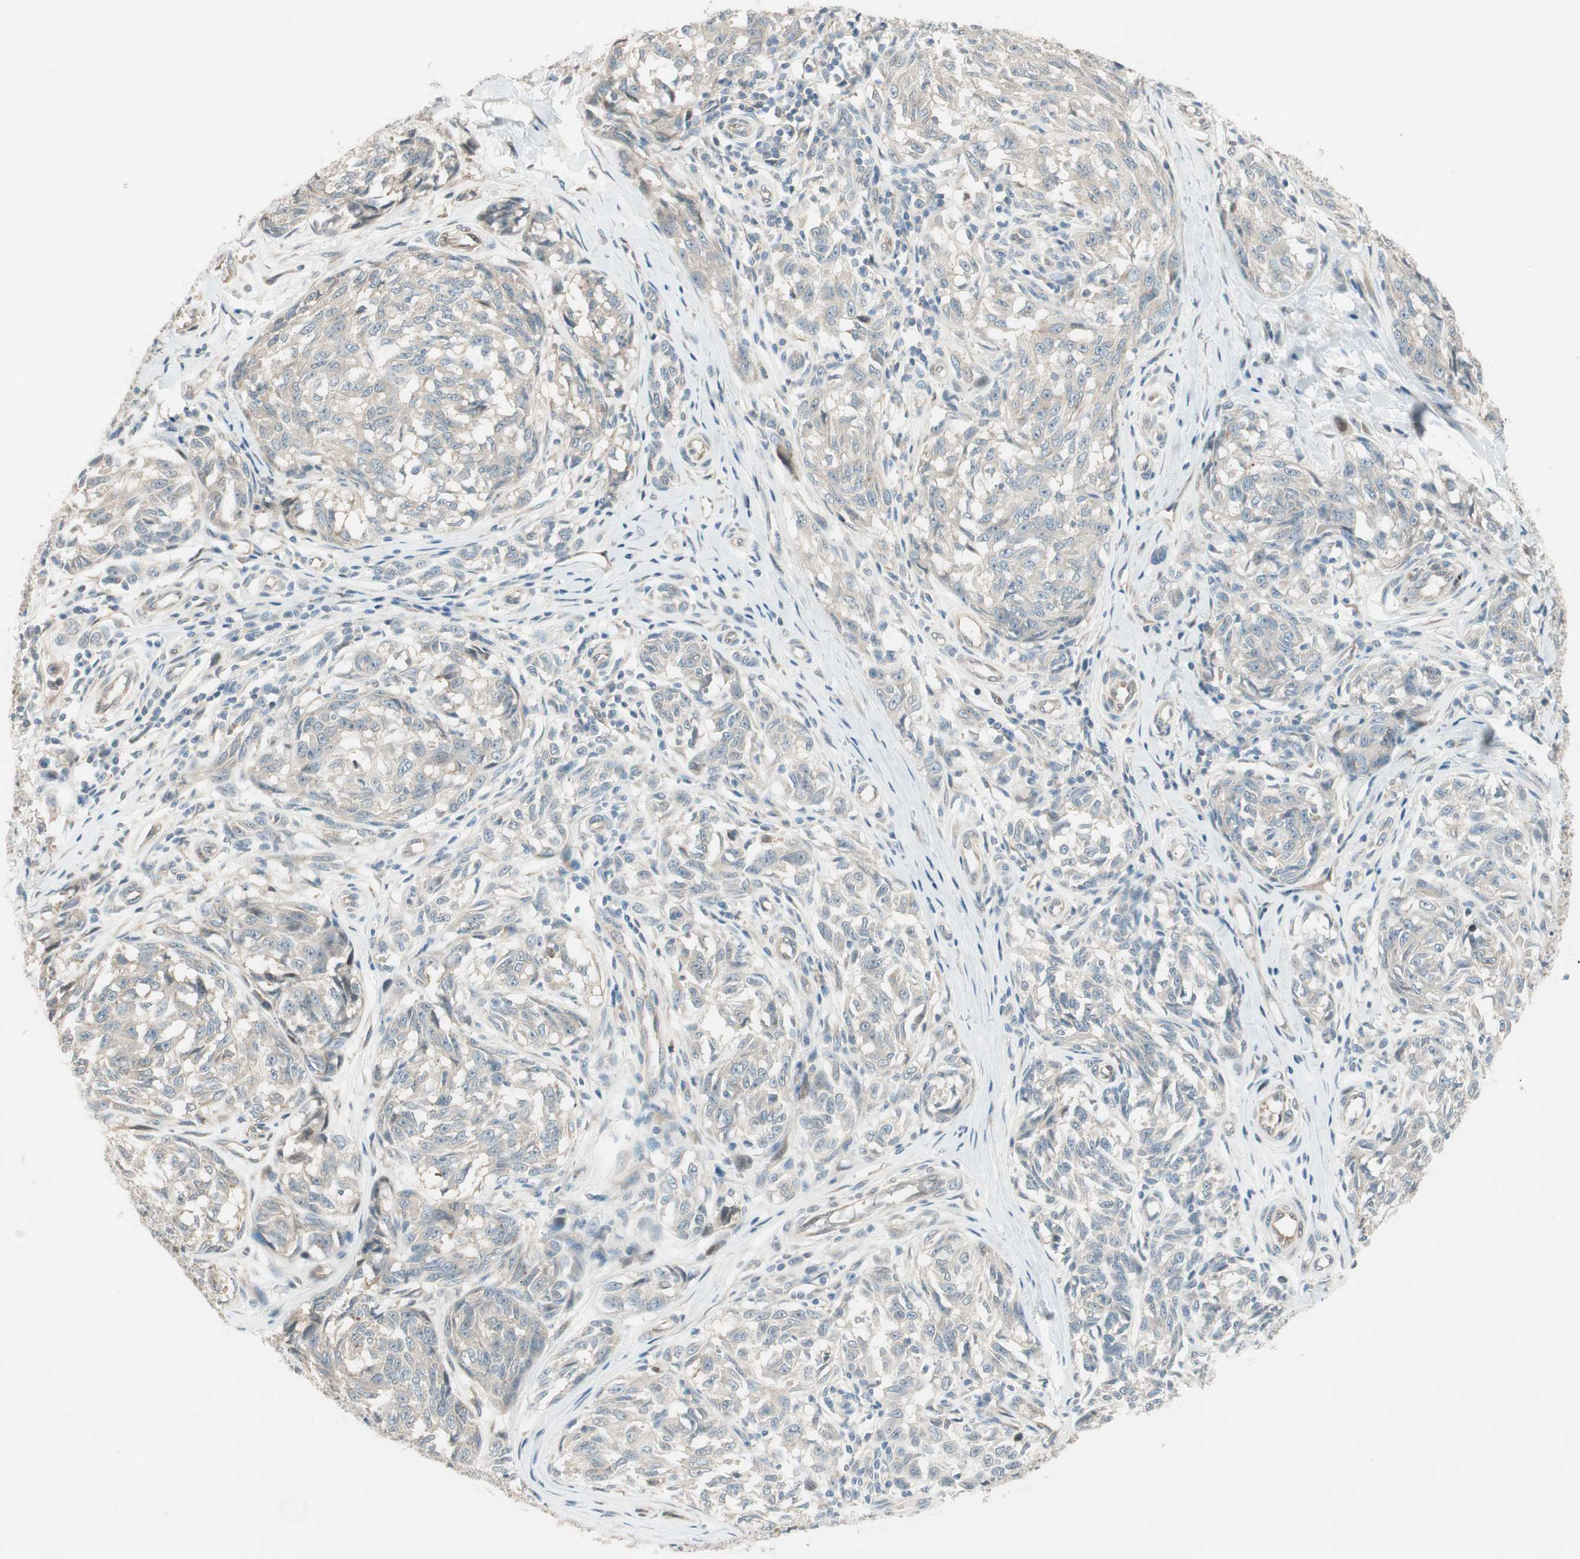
{"staining": {"intensity": "negative", "quantity": "none", "location": "none"}, "tissue": "melanoma", "cell_type": "Tumor cells", "image_type": "cancer", "snomed": [{"axis": "morphology", "description": "Malignant melanoma, NOS"}, {"axis": "topography", "description": "Skin"}], "caption": "Immunohistochemistry (IHC) photomicrograph of human malignant melanoma stained for a protein (brown), which reveals no expression in tumor cells.", "gene": "CGRRF1", "patient": {"sex": "female", "age": 64}}